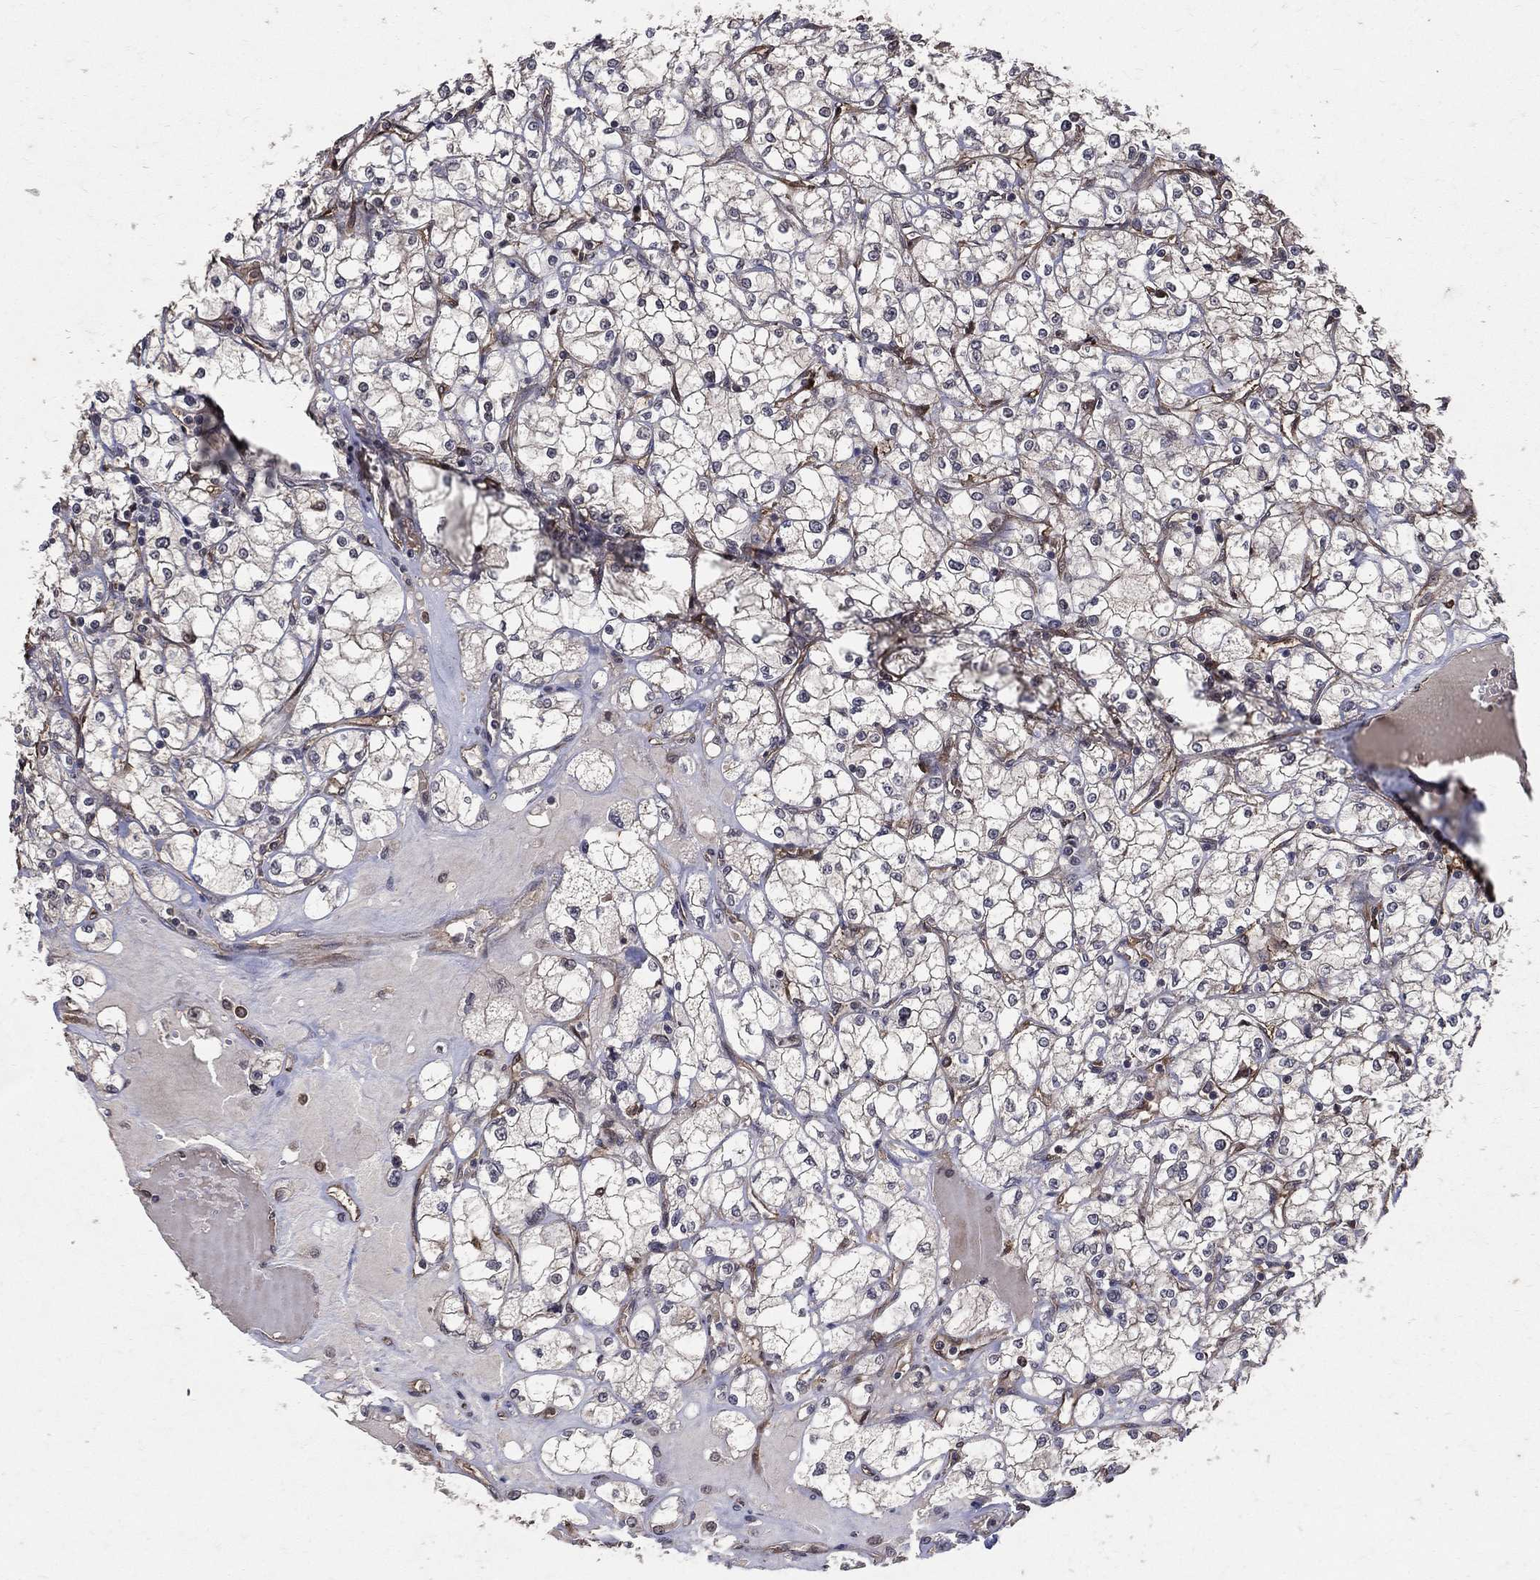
{"staining": {"intensity": "weak", "quantity": "25%-75%", "location": "cytoplasmic/membranous"}, "tissue": "renal cancer", "cell_type": "Tumor cells", "image_type": "cancer", "snomed": [{"axis": "morphology", "description": "Adenocarcinoma, NOS"}, {"axis": "topography", "description": "Kidney"}], "caption": "Approximately 25%-75% of tumor cells in renal adenocarcinoma exhibit weak cytoplasmic/membranous protein staining as visualized by brown immunohistochemical staining.", "gene": "DPYSL2", "patient": {"sex": "male", "age": 67}}